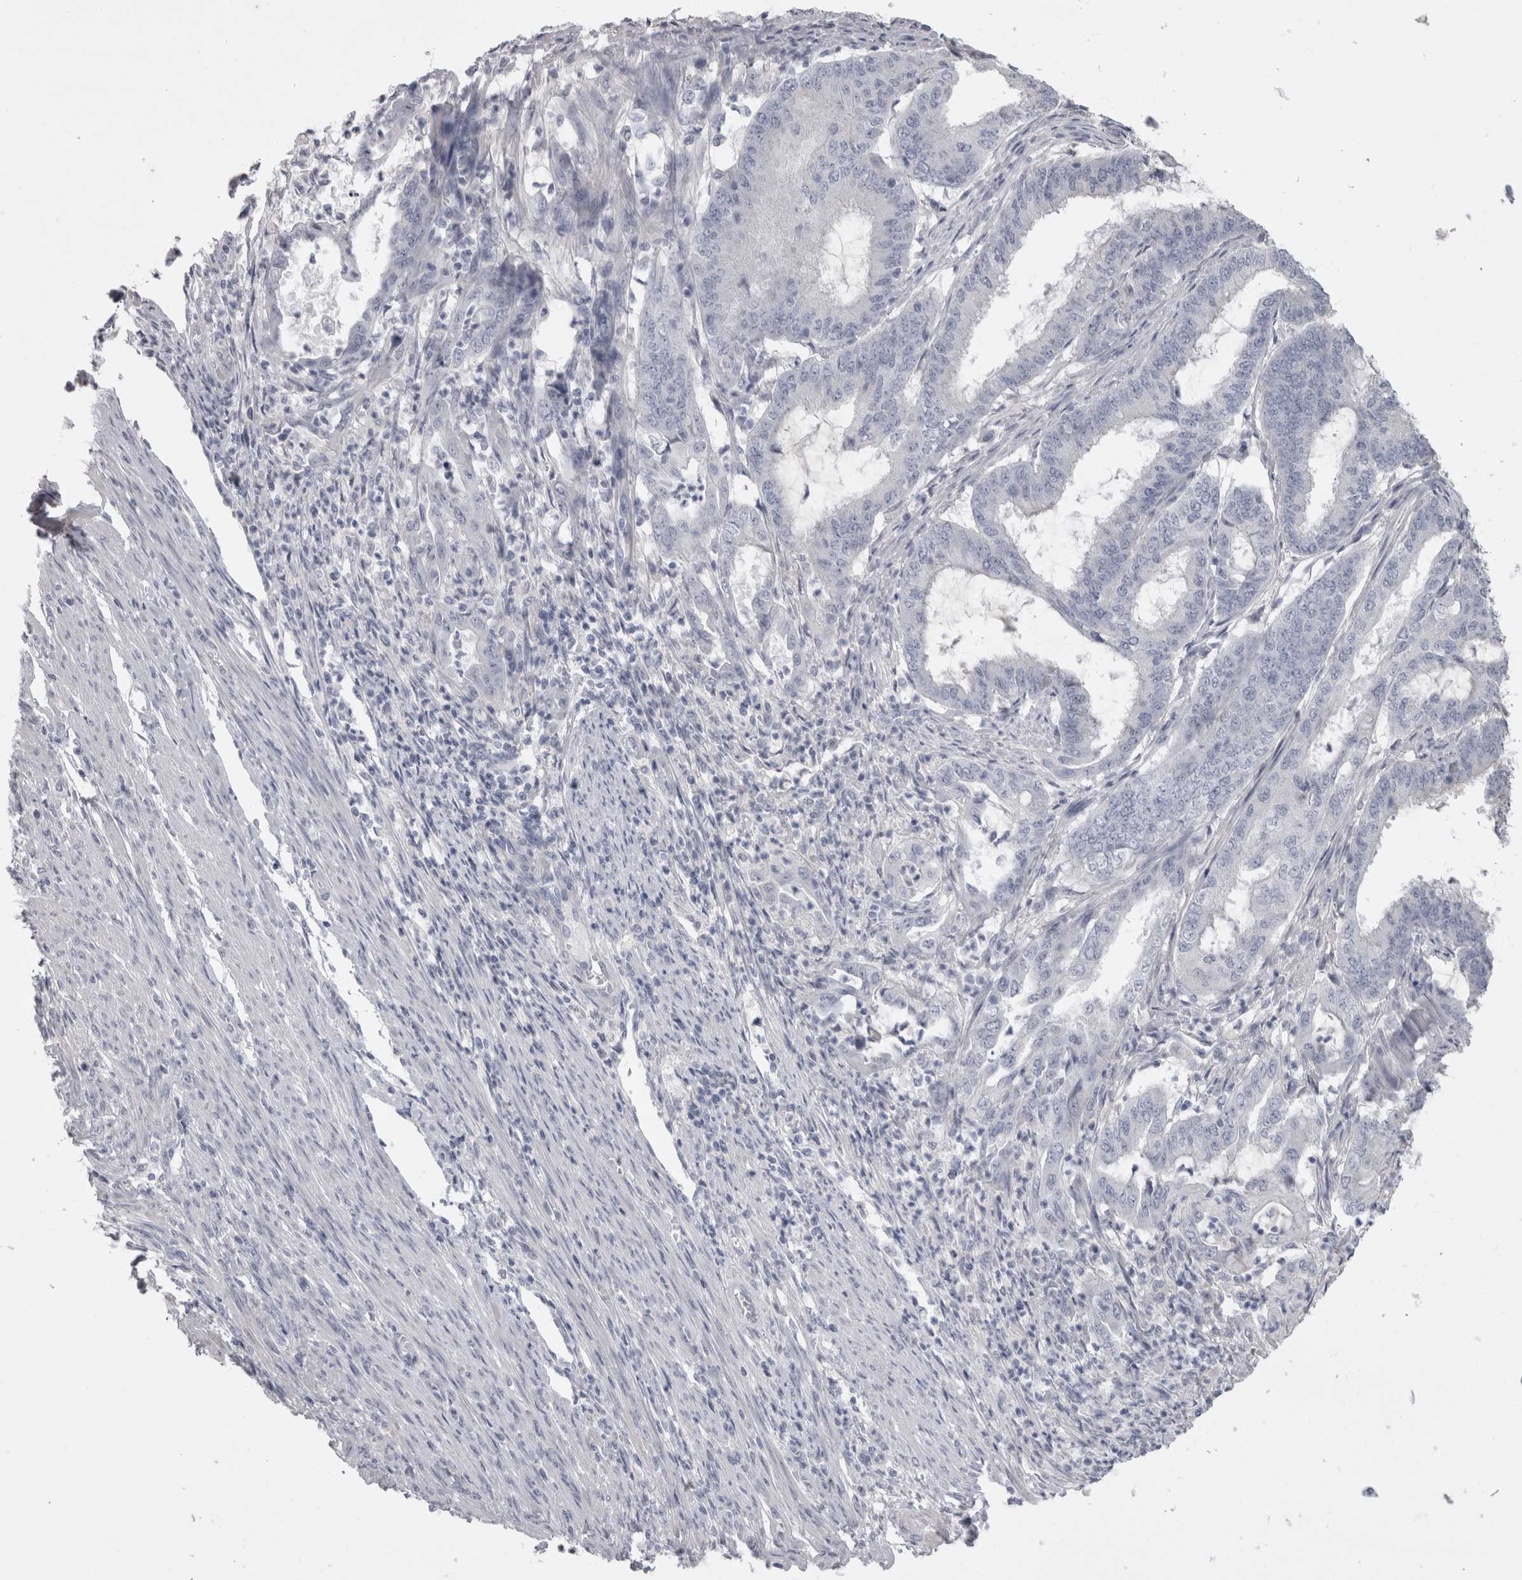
{"staining": {"intensity": "negative", "quantity": "none", "location": "none"}, "tissue": "endometrial cancer", "cell_type": "Tumor cells", "image_type": "cancer", "snomed": [{"axis": "morphology", "description": "Adenocarcinoma, NOS"}, {"axis": "topography", "description": "Endometrium"}], "caption": "Human adenocarcinoma (endometrial) stained for a protein using IHC exhibits no expression in tumor cells.", "gene": "ADAM2", "patient": {"sex": "female", "age": 51}}